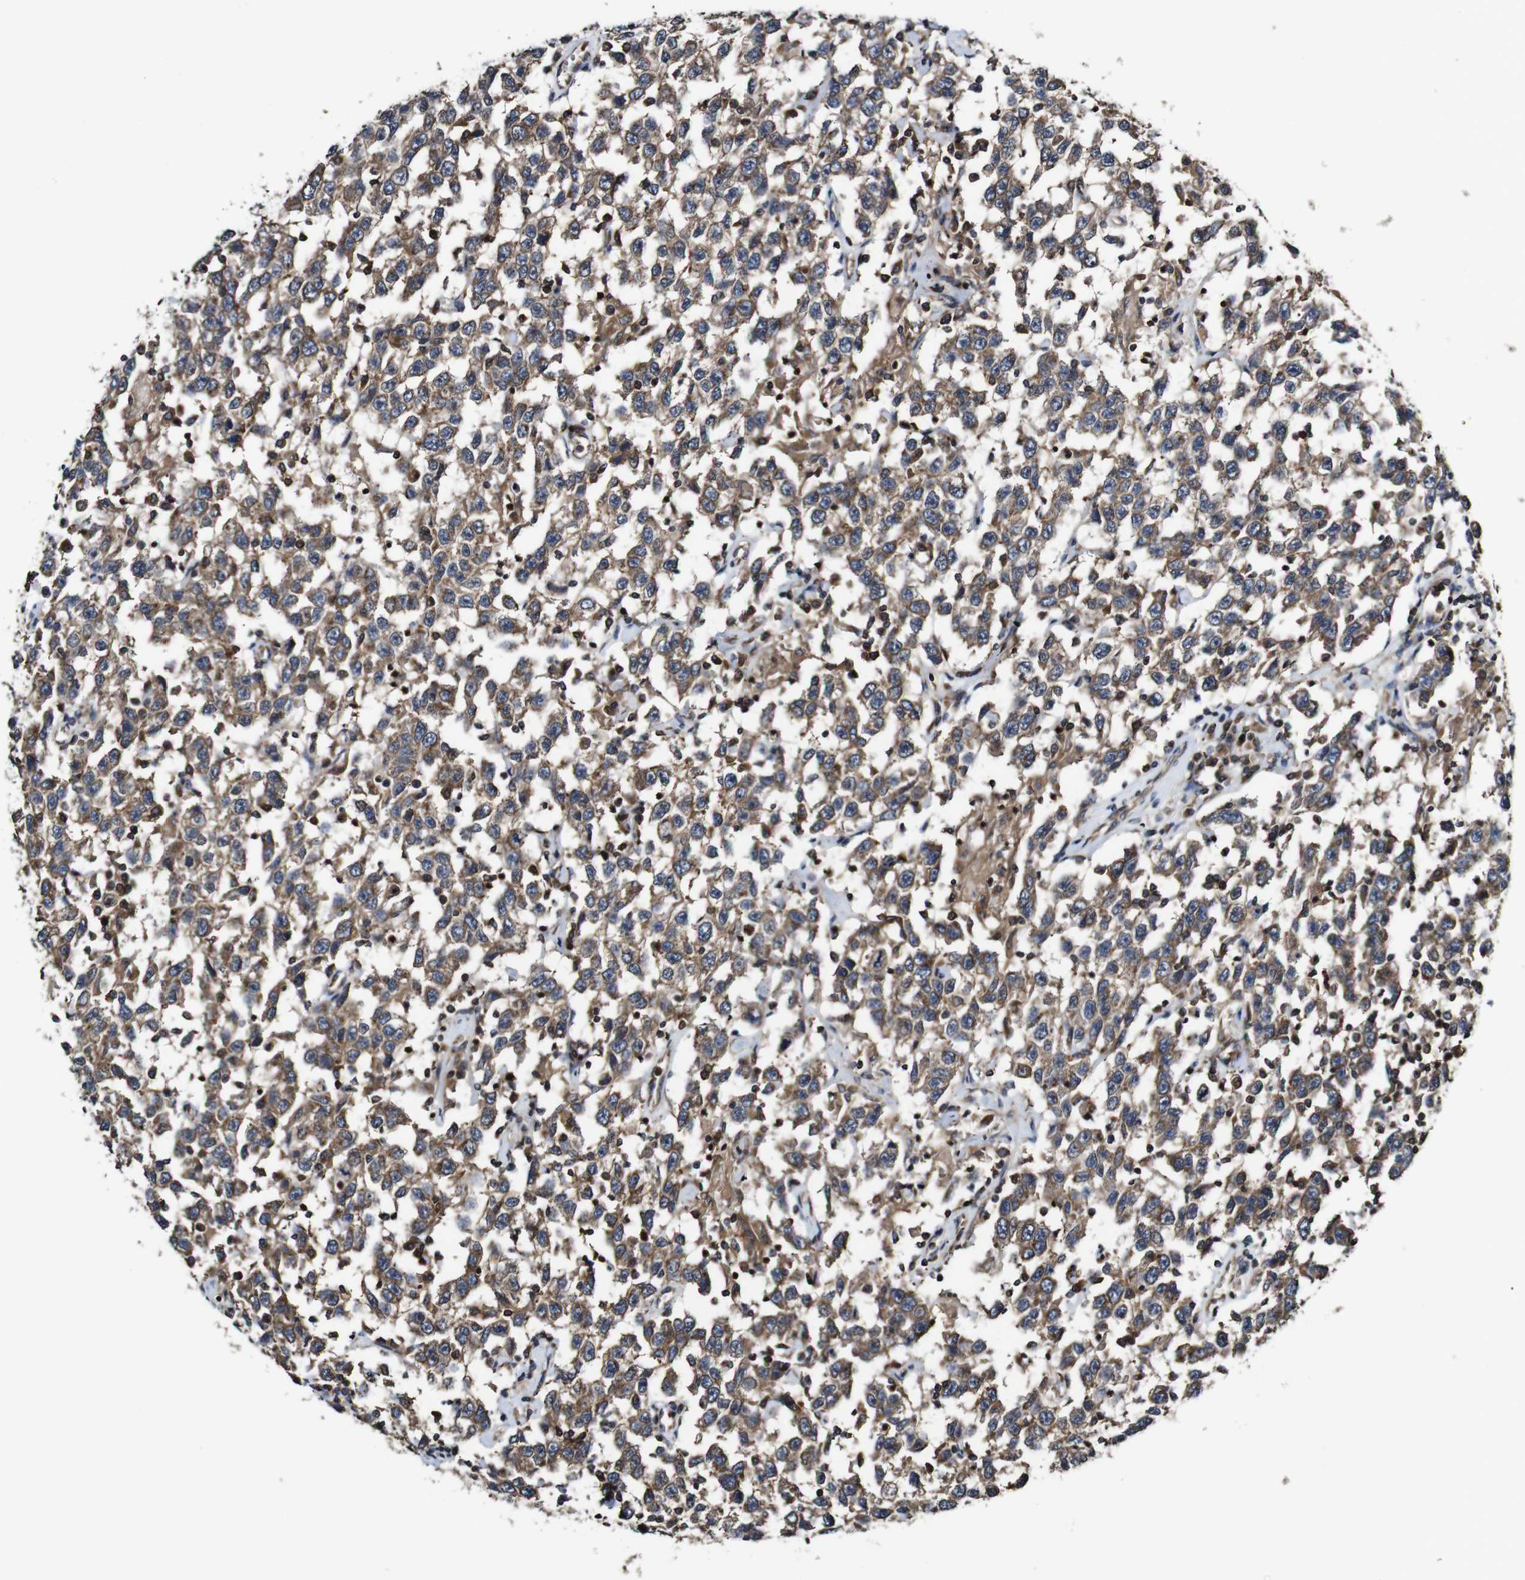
{"staining": {"intensity": "moderate", "quantity": ">75%", "location": "cytoplasmic/membranous"}, "tissue": "testis cancer", "cell_type": "Tumor cells", "image_type": "cancer", "snomed": [{"axis": "morphology", "description": "Seminoma, NOS"}, {"axis": "topography", "description": "Testis"}], "caption": "The image exhibits immunohistochemical staining of seminoma (testis). There is moderate cytoplasmic/membranous expression is identified in about >75% of tumor cells. The staining was performed using DAB (3,3'-diaminobenzidine) to visualize the protein expression in brown, while the nuclei were stained in blue with hematoxylin (Magnification: 20x).", "gene": "TNIK", "patient": {"sex": "male", "age": 41}}